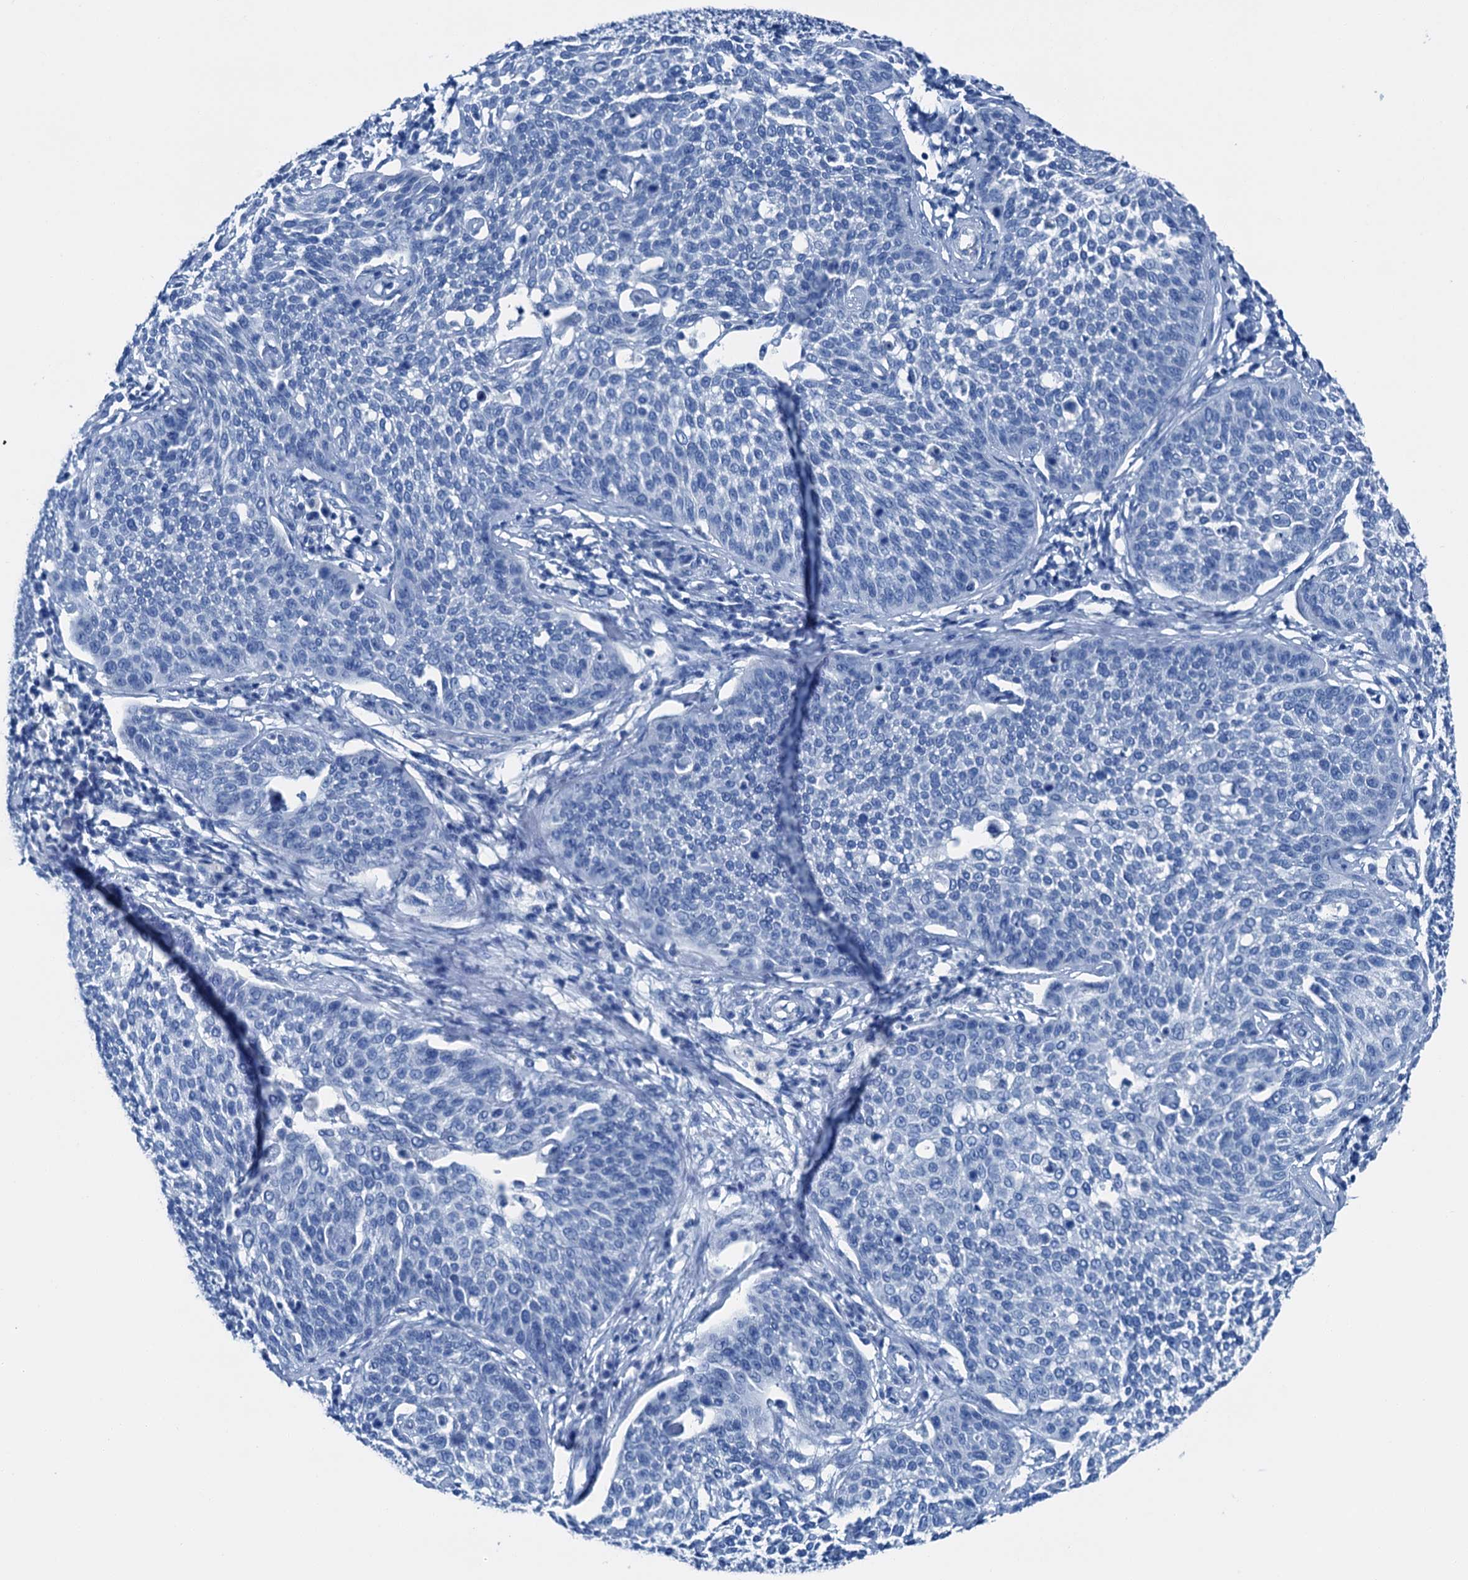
{"staining": {"intensity": "negative", "quantity": "none", "location": "none"}, "tissue": "cervical cancer", "cell_type": "Tumor cells", "image_type": "cancer", "snomed": [{"axis": "morphology", "description": "Squamous cell carcinoma, NOS"}, {"axis": "topography", "description": "Cervix"}], "caption": "A photomicrograph of cervical cancer (squamous cell carcinoma) stained for a protein displays no brown staining in tumor cells.", "gene": "CBLN3", "patient": {"sex": "female", "age": 34}}